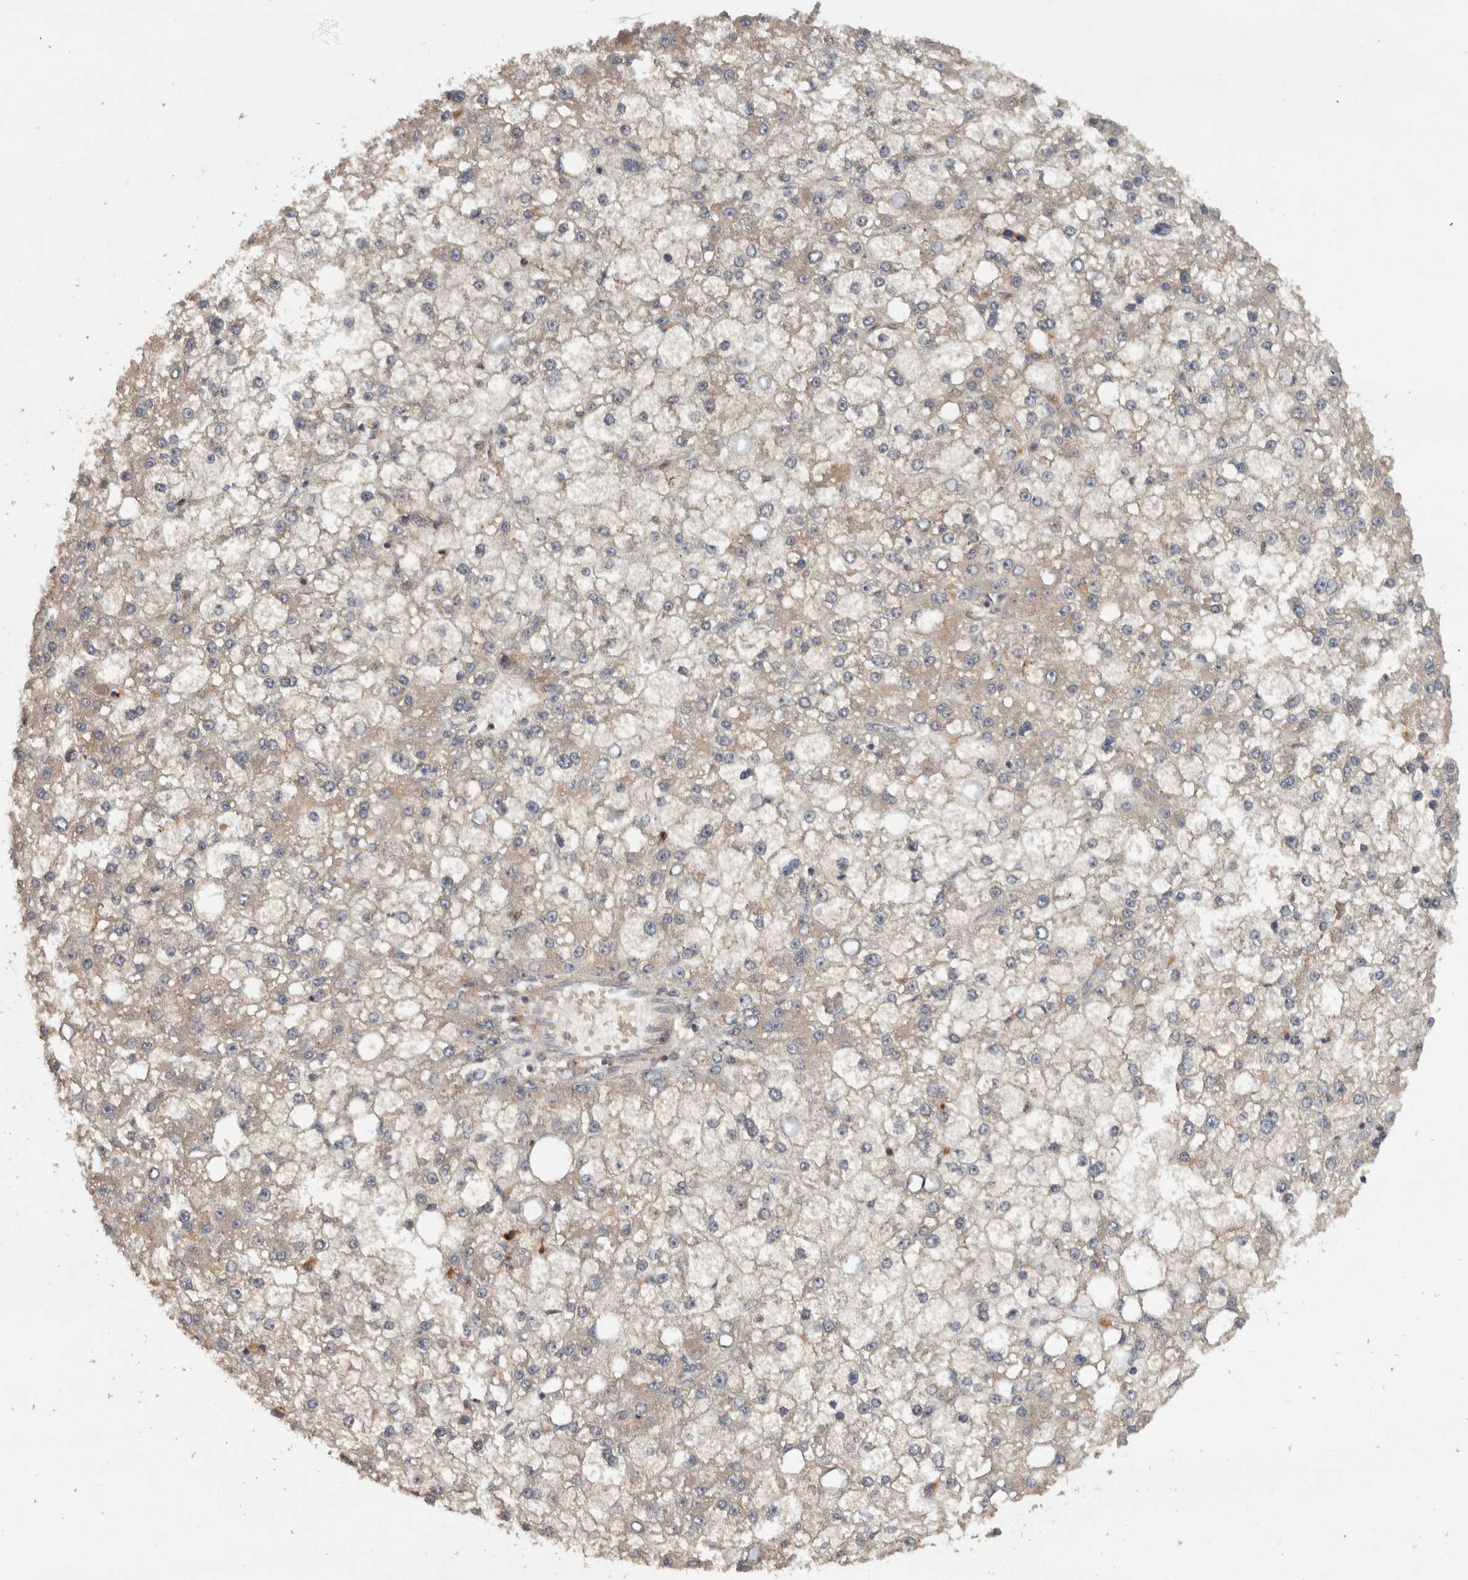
{"staining": {"intensity": "negative", "quantity": "none", "location": "none"}, "tissue": "liver cancer", "cell_type": "Tumor cells", "image_type": "cancer", "snomed": [{"axis": "morphology", "description": "Carcinoma, Hepatocellular, NOS"}, {"axis": "topography", "description": "Liver"}], "caption": "DAB immunohistochemical staining of human liver hepatocellular carcinoma demonstrates no significant staining in tumor cells.", "gene": "VEPH1", "patient": {"sex": "male", "age": 67}}